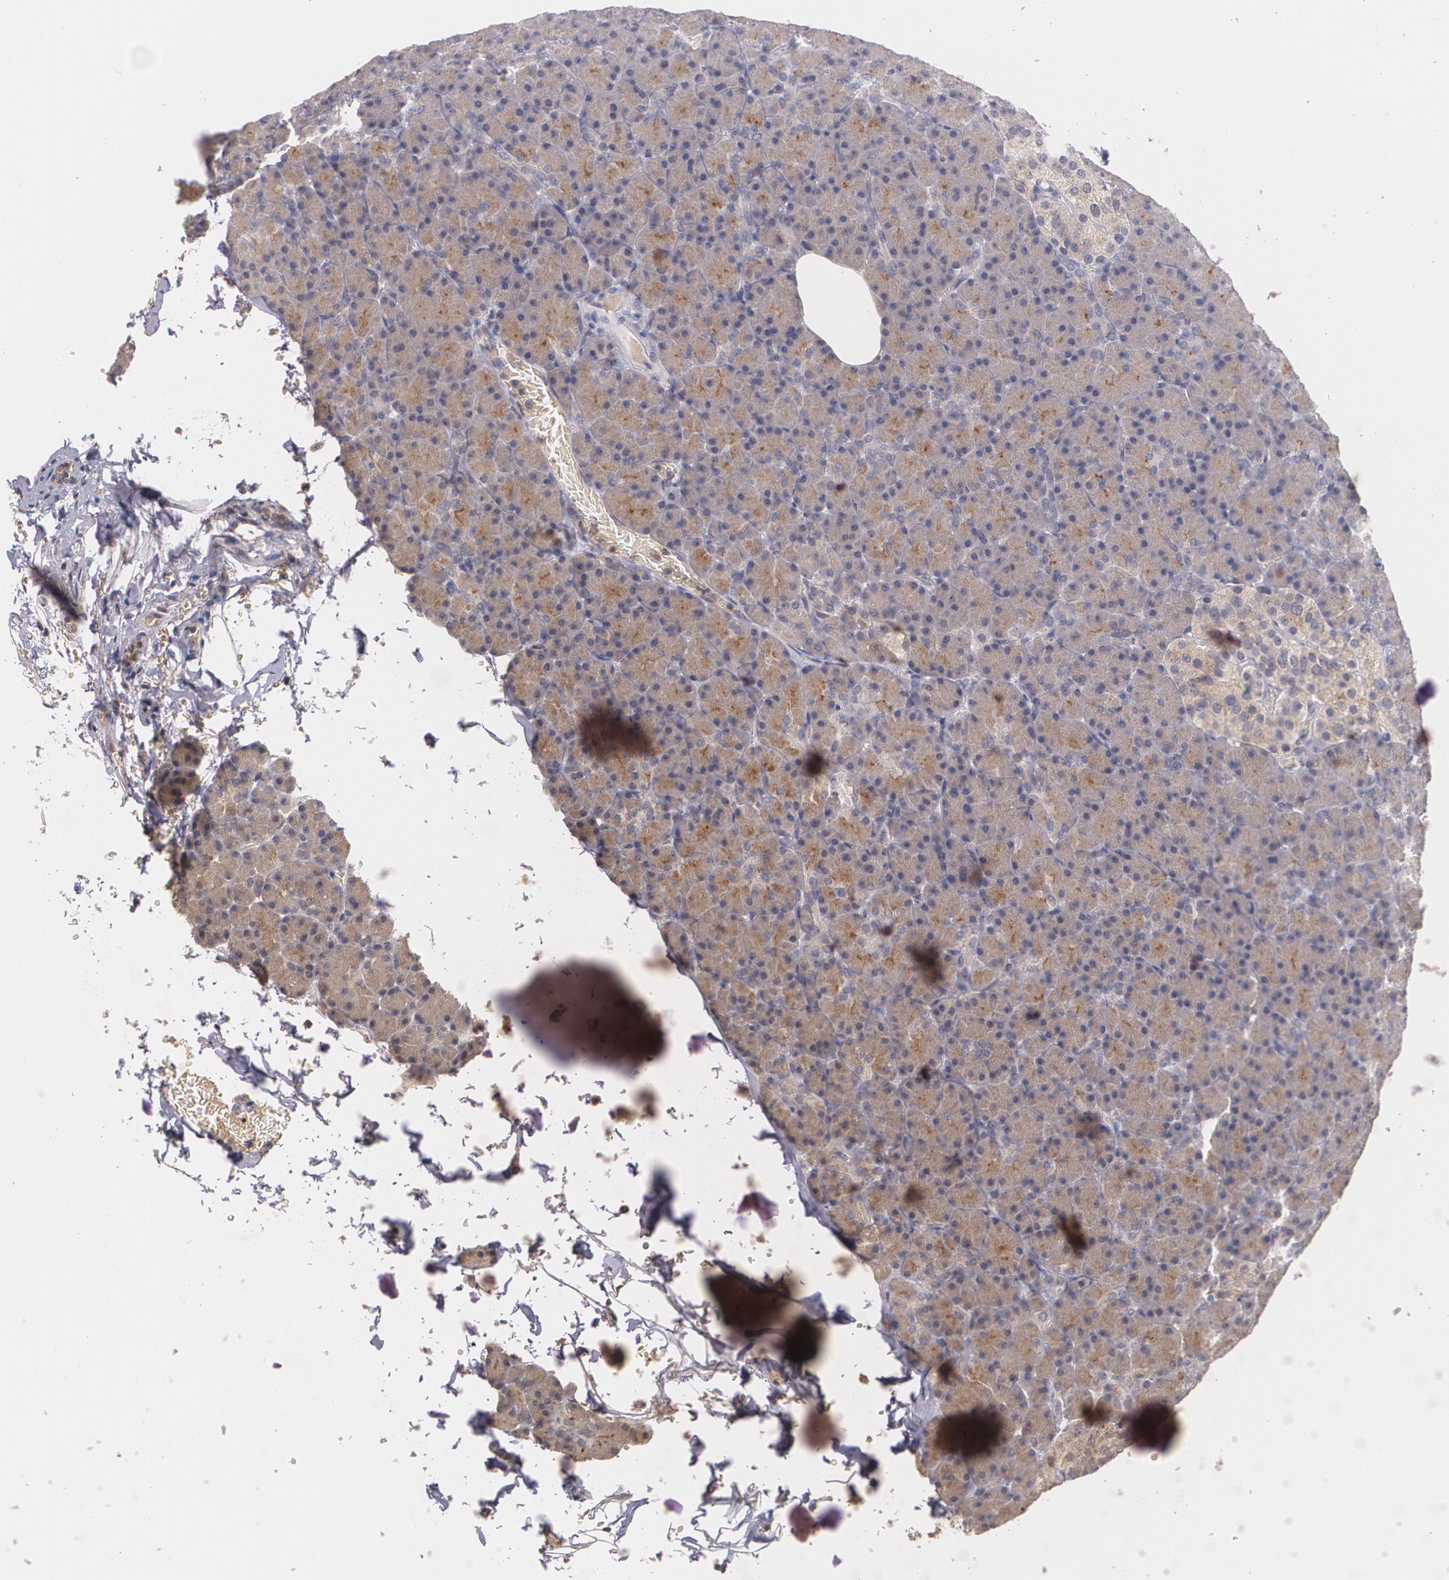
{"staining": {"intensity": "moderate", "quantity": ">75%", "location": "cytoplasmic/membranous"}, "tissue": "pancreas", "cell_type": "Exocrine glandular cells", "image_type": "normal", "snomed": [{"axis": "morphology", "description": "Normal tissue, NOS"}, {"axis": "topography", "description": "Pancreas"}], "caption": "This histopathology image shows IHC staining of benign human pancreas, with medium moderate cytoplasmic/membranous positivity in about >75% of exocrine glandular cells.", "gene": "IFNGR2", "patient": {"sex": "female", "age": 43}}